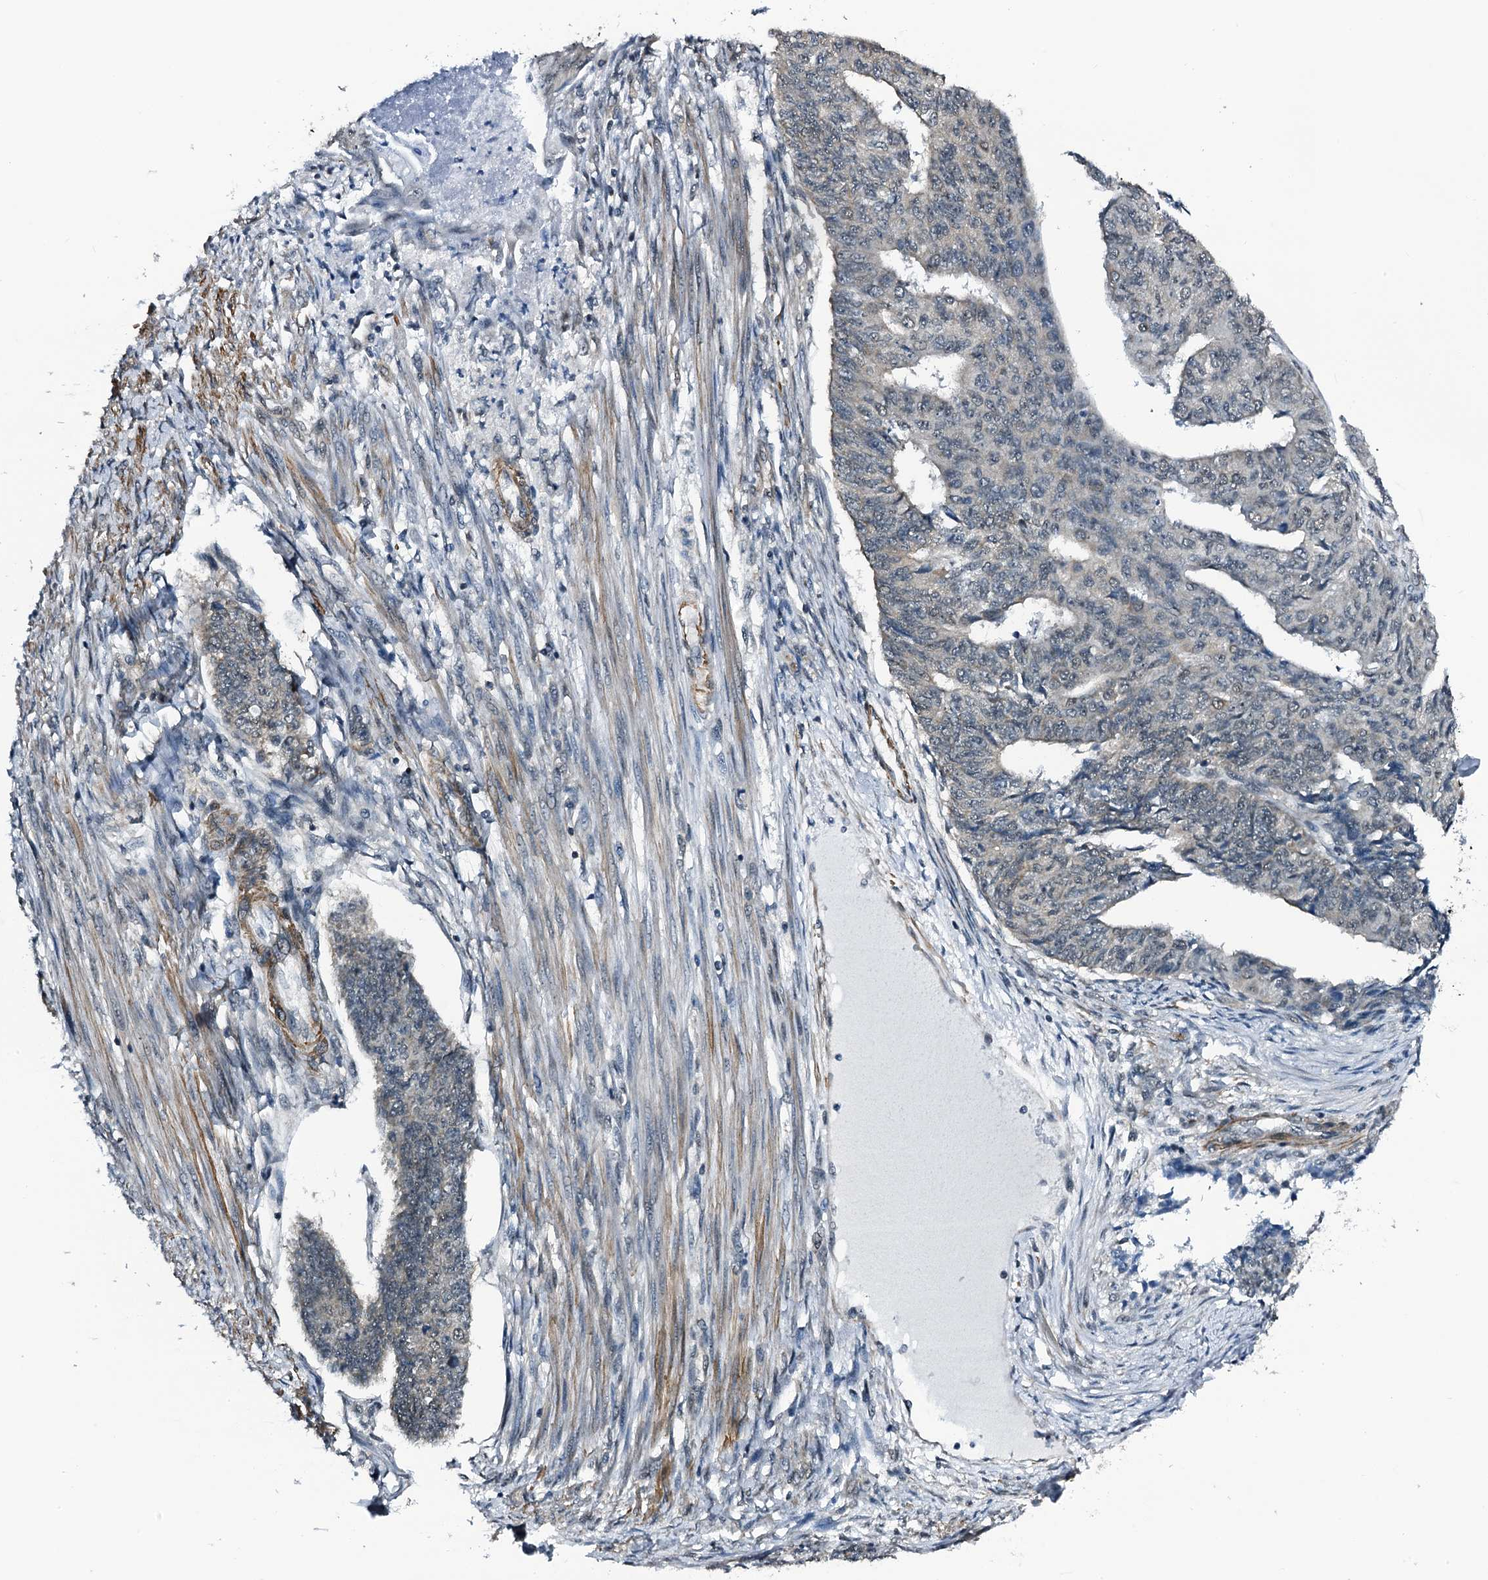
{"staining": {"intensity": "weak", "quantity": "25%-75%", "location": "cytoplasmic/membranous"}, "tissue": "endometrial cancer", "cell_type": "Tumor cells", "image_type": "cancer", "snomed": [{"axis": "morphology", "description": "Adenocarcinoma, NOS"}, {"axis": "topography", "description": "Endometrium"}], "caption": "This micrograph reveals IHC staining of endometrial cancer (adenocarcinoma), with low weak cytoplasmic/membranous expression in about 25%-75% of tumor cells.", "gene": "CWC15", "patient": {"sex": "female", "age": 32}}